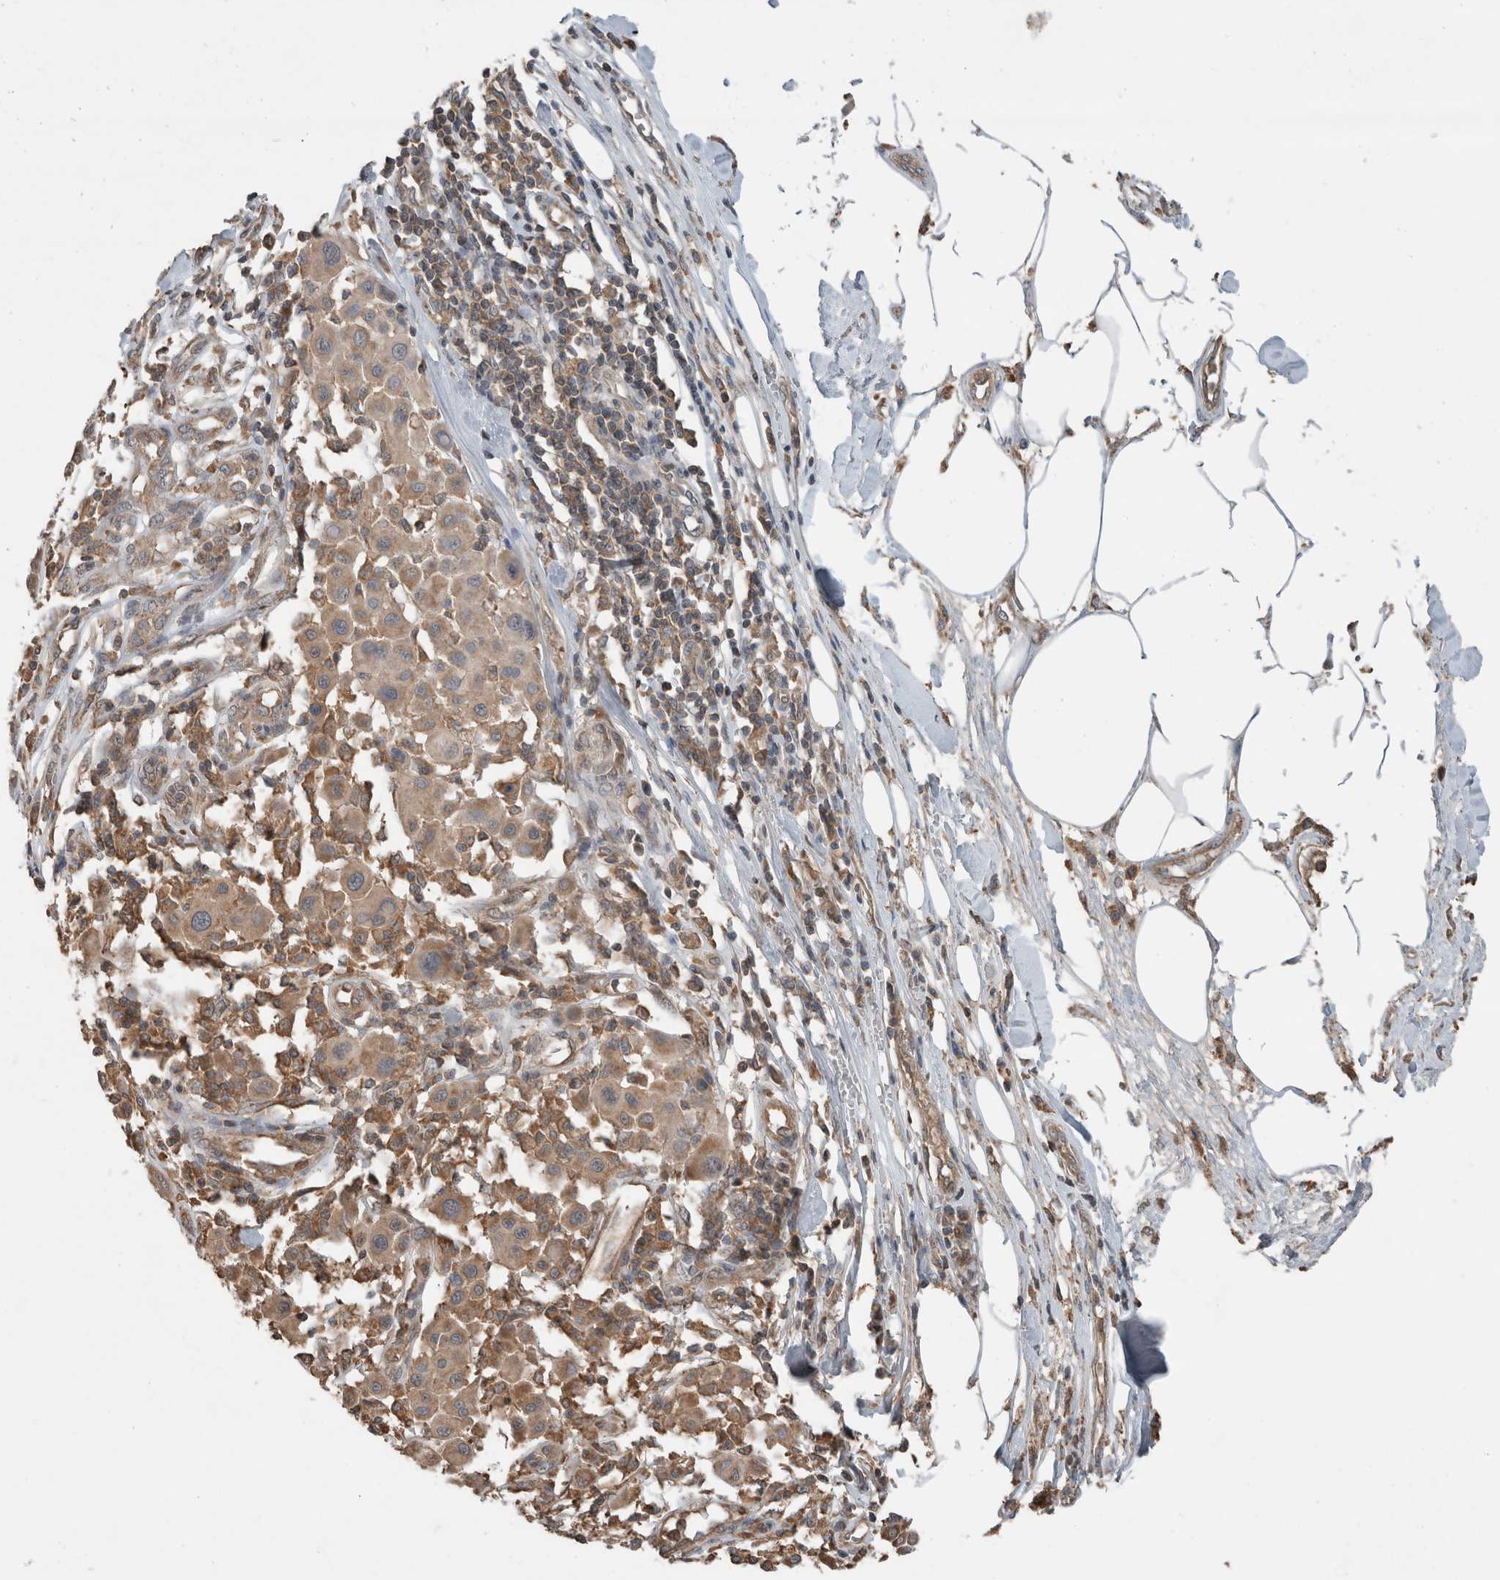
{"staining": {"intensity": "moderate", "quantity": ">75%", "location": "cytoplasmic/membranous"}, "tissue": "melanoma", "cell_type": "Tumor cells", "image_type": "cancer", "snomed": [{"axis": "morphology", "description": "Malignant melanoma, Metastatic site"}, {"axis": "topography", "description": "Soft tissue"}], "caption": "This is a histology image of immunohistochemistry (IHC) staining of melanoma, which shows moderate expression in the cytoplasmic/membranous of tumor cells.", "gene": "KLK14", "patient": {"sex": "male", "age": 41}}